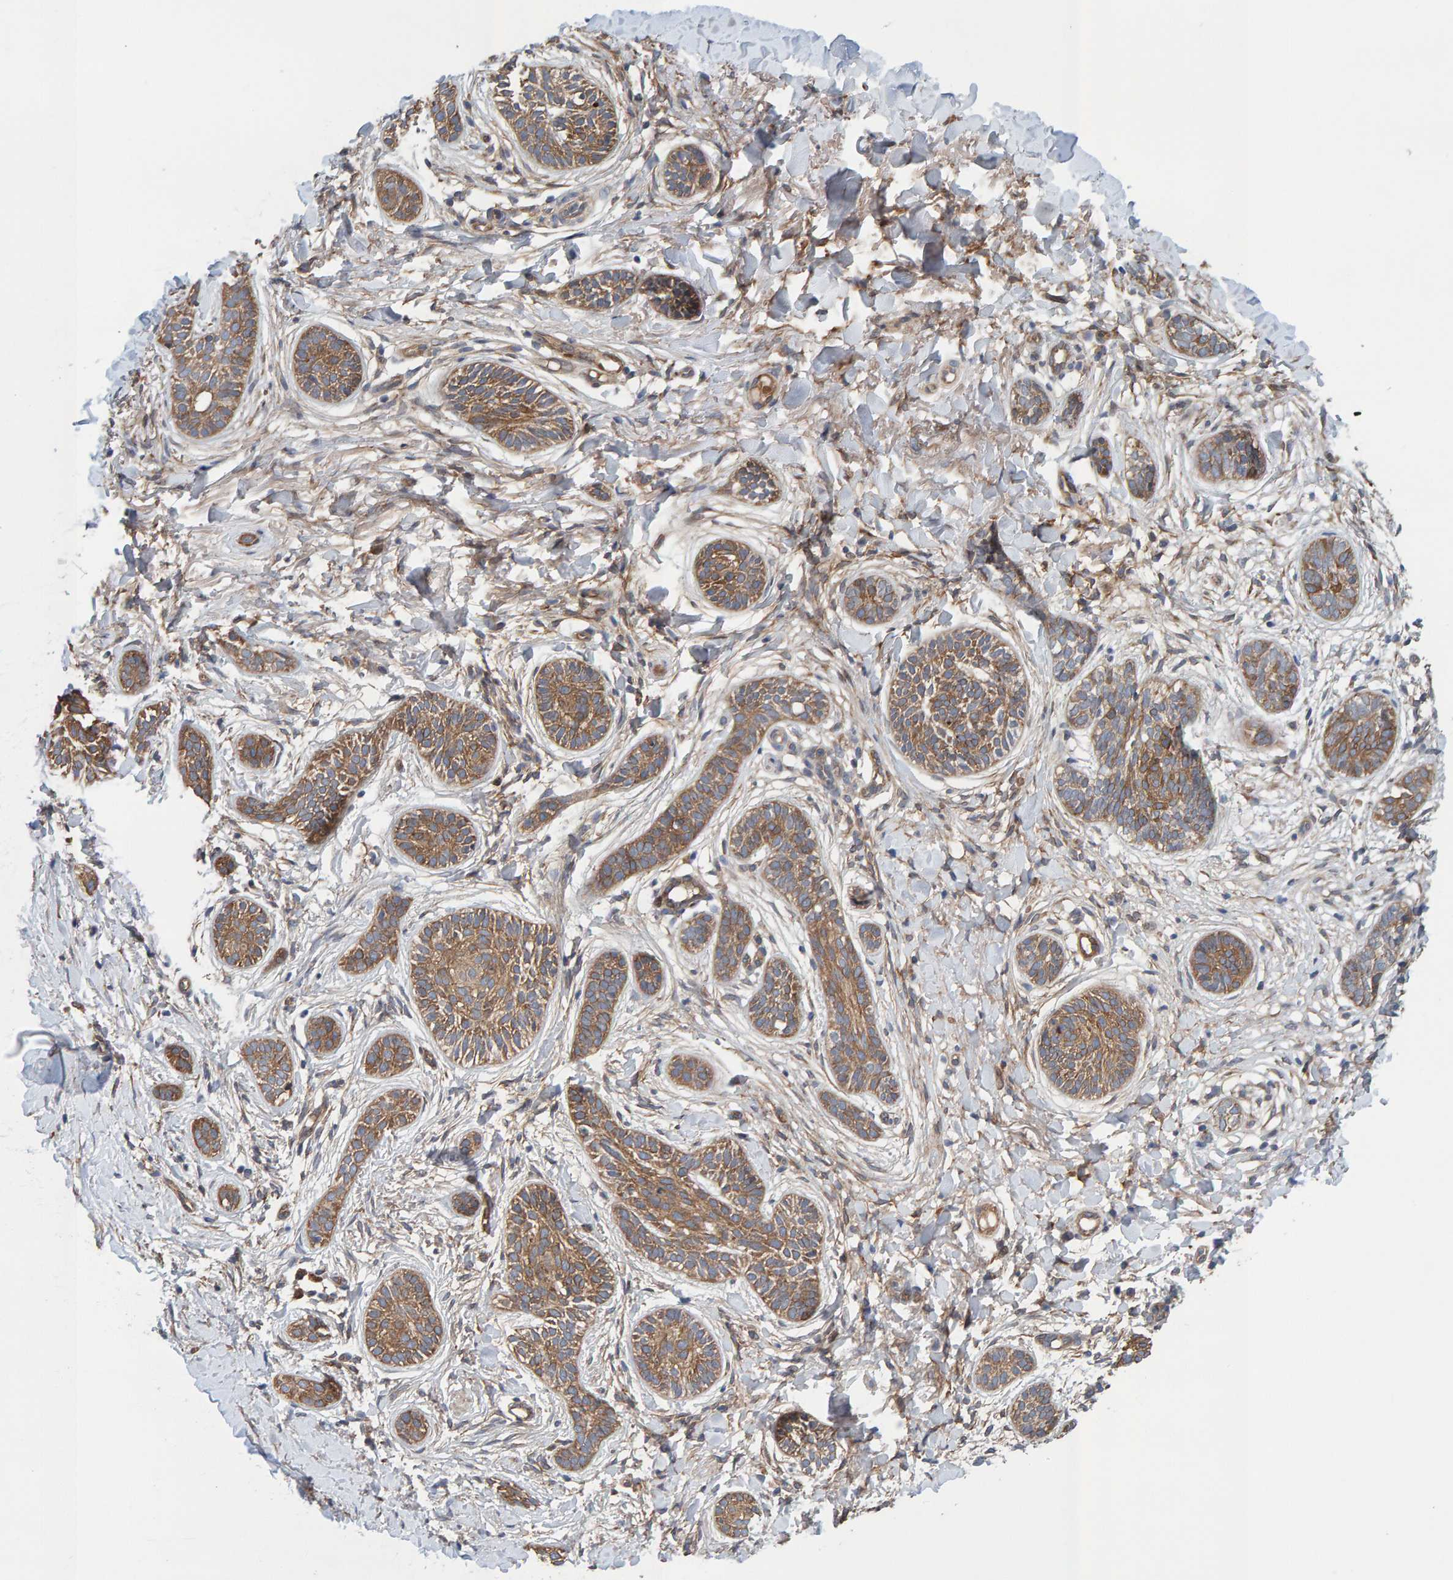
{"staining": {"intensity": "moderate", "quantity": ">75%", "location": "cytoplasmic/membranous"}, "tissue": "skin cancer", "cell_type": "Tumor cells", "image_type": "cancer", "snomed": [{"axis": "morphology", "description": "Normal tissue, NOS"}, {"axis": "morphology", "description": "Basal cell carcinoma"}, {"axis": "topography", "description": "Skin"}], "caption": "Immunohistochemistry (DAB) staining of skin cancer reveals moderate cytoplasmic/membranous protein positivity in about >75% of tumor cells.", "gene": "LRSAM1", "patient": {"sex": "male", "age": 63}}